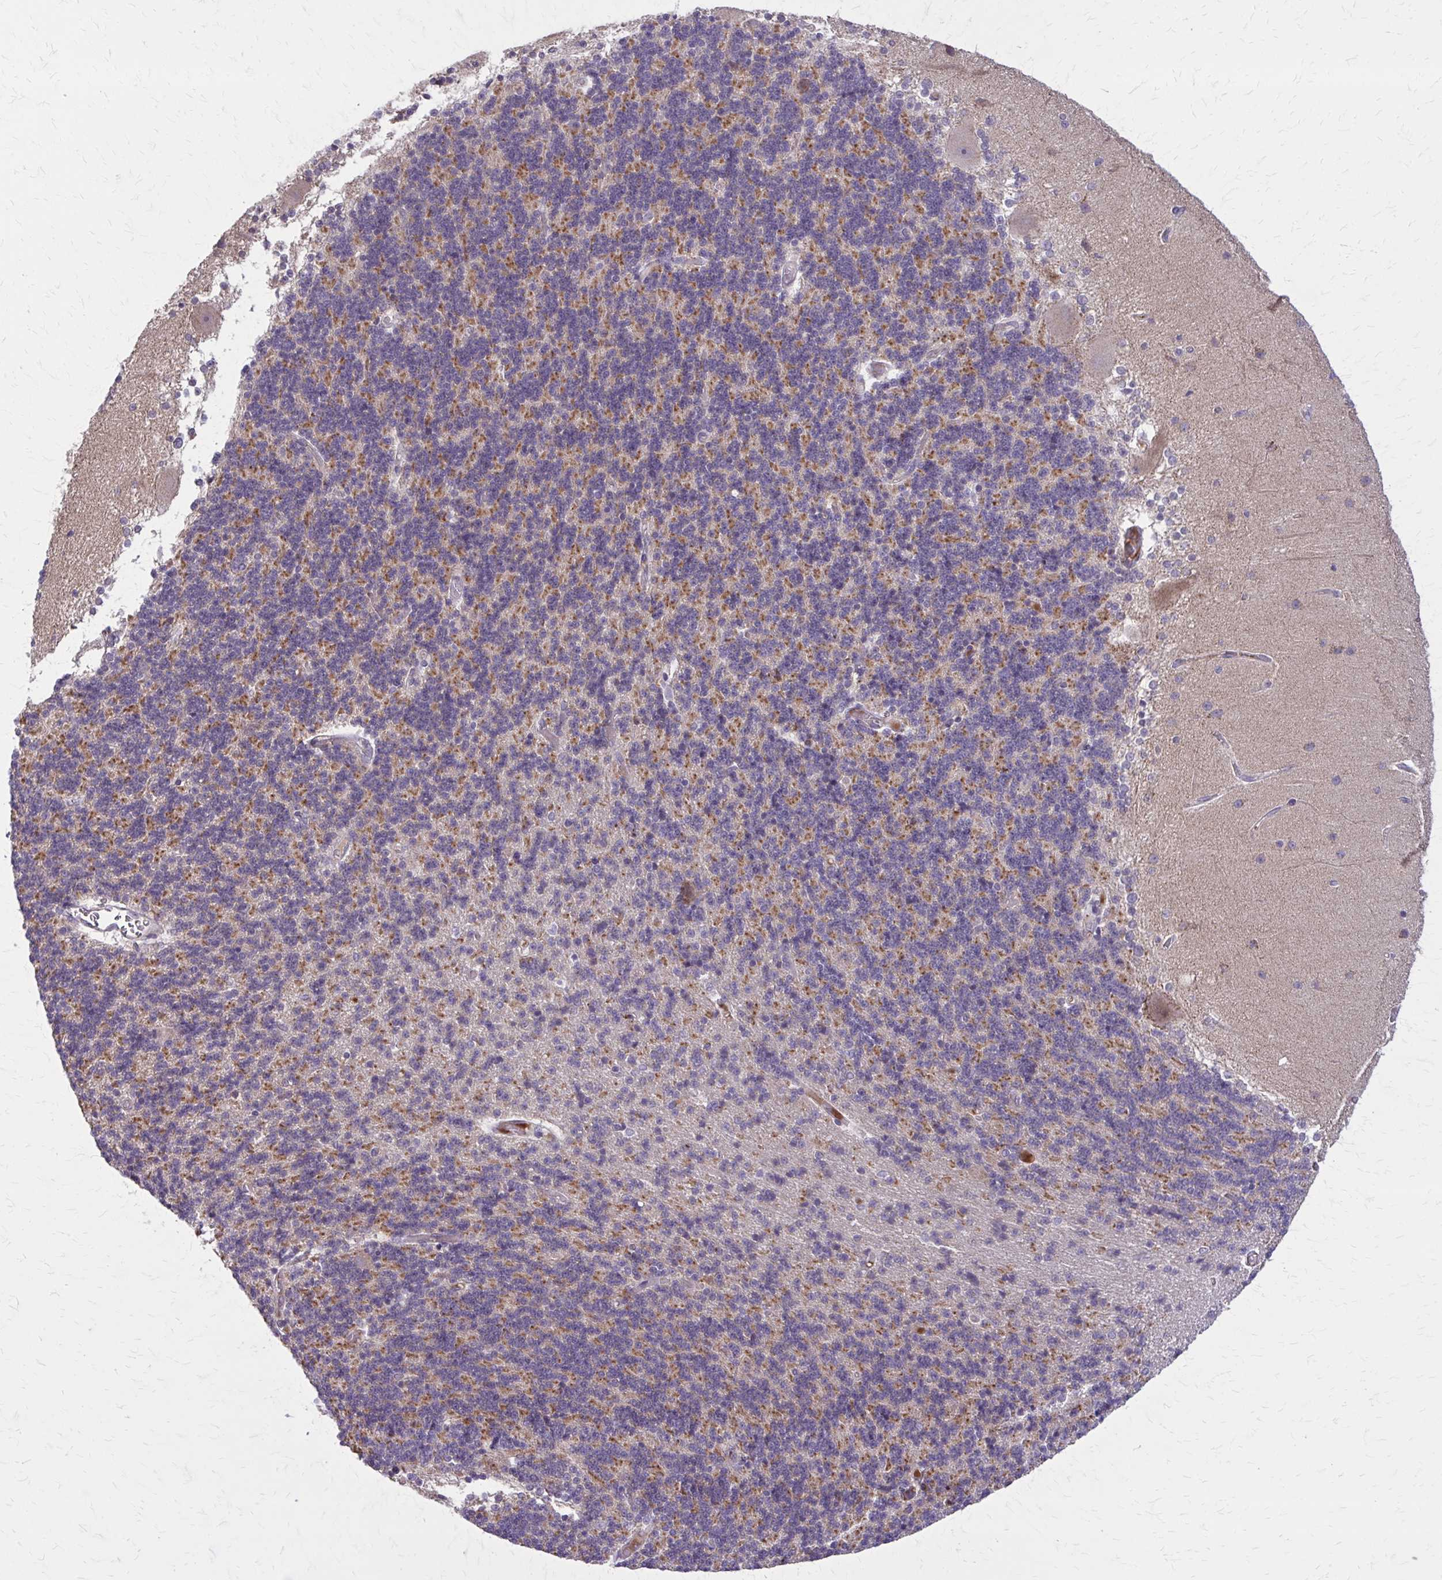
{"staining": {"intensity": "moderate", "quantity": "25%-75%", "location": "cytoplasmic/membranous"}, "tissue": "cerebellum", "cell_type": "Cells in granular layer", "image_type": "normal", "snomed": [{"axis": "morphology", "description": "Normal tissue, NOS"}, {"axis": "topography", "description": "Cerebellum"}], "caption": "IHC photomicrograph of normal cerebellum: human cerebellum stained using IHC demonstrates medium levels of moderate protein expression localized specifically in the cytoplasmic/membranous of cells in granular layer, appearing as a cytoplasmic/membranous brown color.", "gene": "NRBF2", "patient": {"sex": "female", "age": 54}}